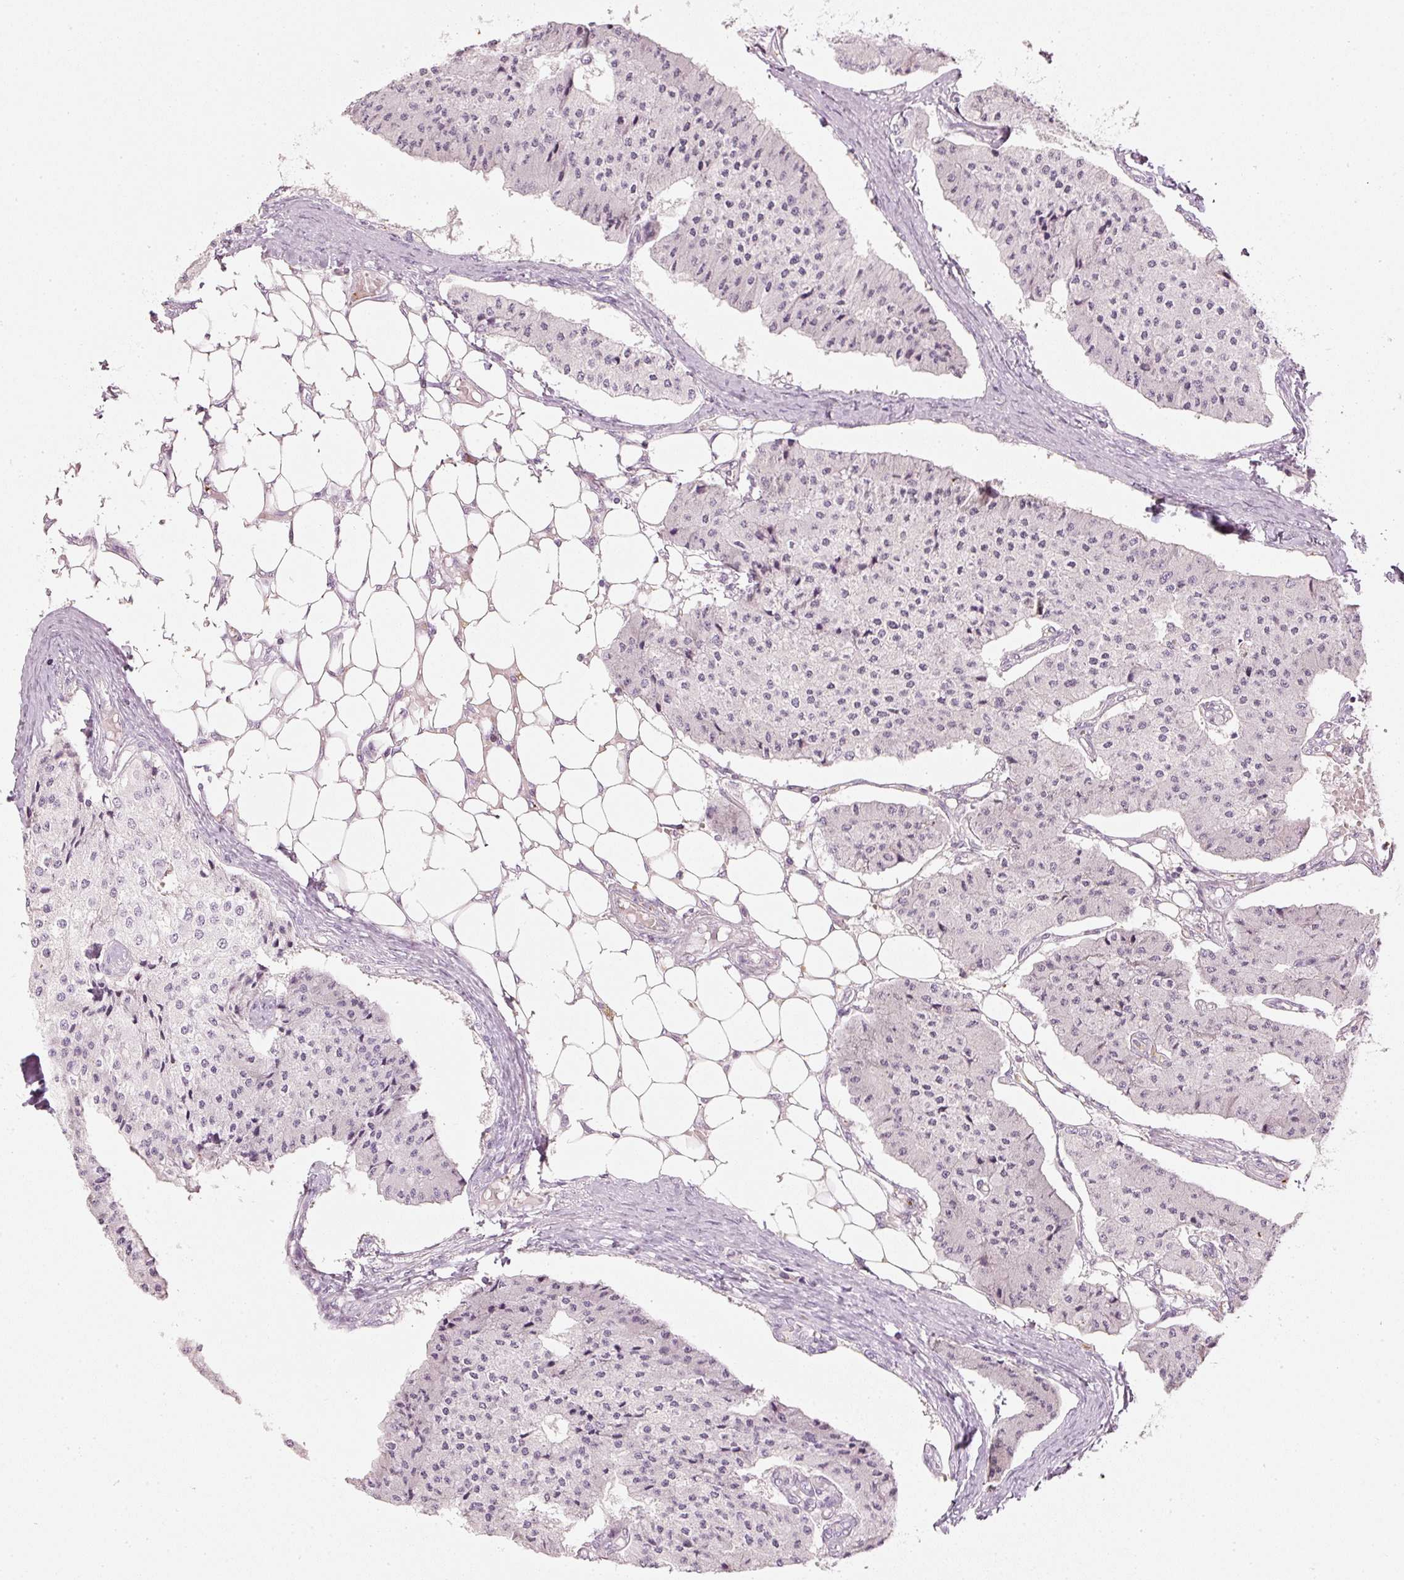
{"staining": {"intensity": "negative", "quantity": "none", "location": "none"}, "tissue": "carcinoid", "cell_type": "Tumor cells", "image_type": "cancer", "snomed": [{"axis": "morphology", "description": "Carcinoid, malignant, NOS"}, {"axis": "topography", "description": "Colon"}], "caption": "This is an IHC micrograph of human malignant carcinoid. There is no staining in tumor cells.", "gene": "LECT2", "patient": {"sex": "female", "age": 52}}